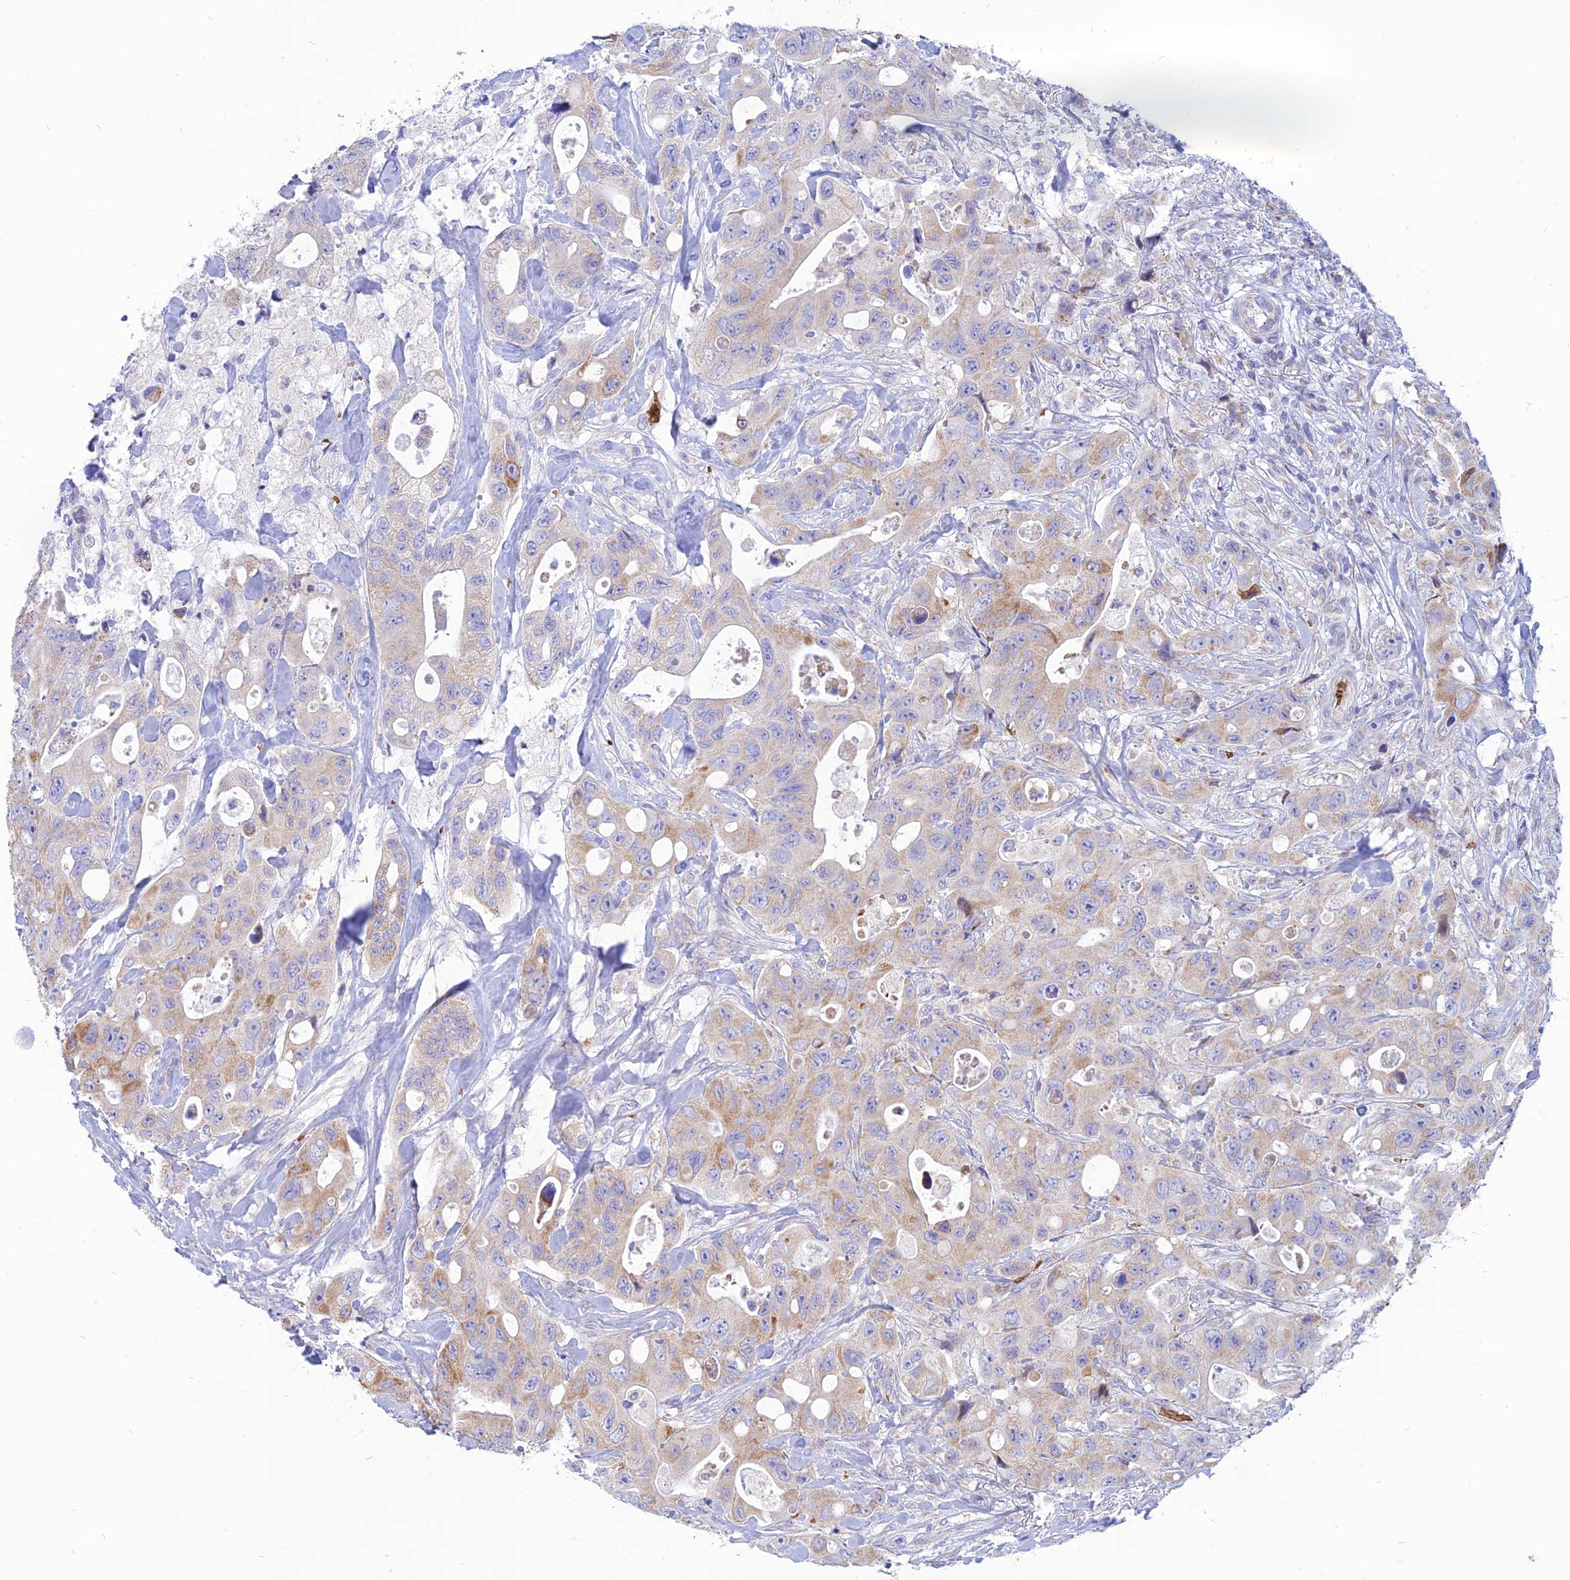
{"staining": {"intensity": "moderate", "quantity": "25%-75%", "location": "cytoplasmic/membranous"}, "tissue": "colorectal cancer", "cell_type": "Tumor cells", "image_type": "cancer", "snomed": [{"axis": "morphology", "description": "Adenocarcinoma, NOS"}, {"axis": "topography", "description": "Colon"}], "caption": "Adenocarcinoma (colorectal) was stained to show a protein in brown. There is medium levels of moderate cytoplasmic/membranous staining in approximately 25%-75% of tumor cells.", "gene": "HHAT", "patient": {"sex": "female", "age": 46}}